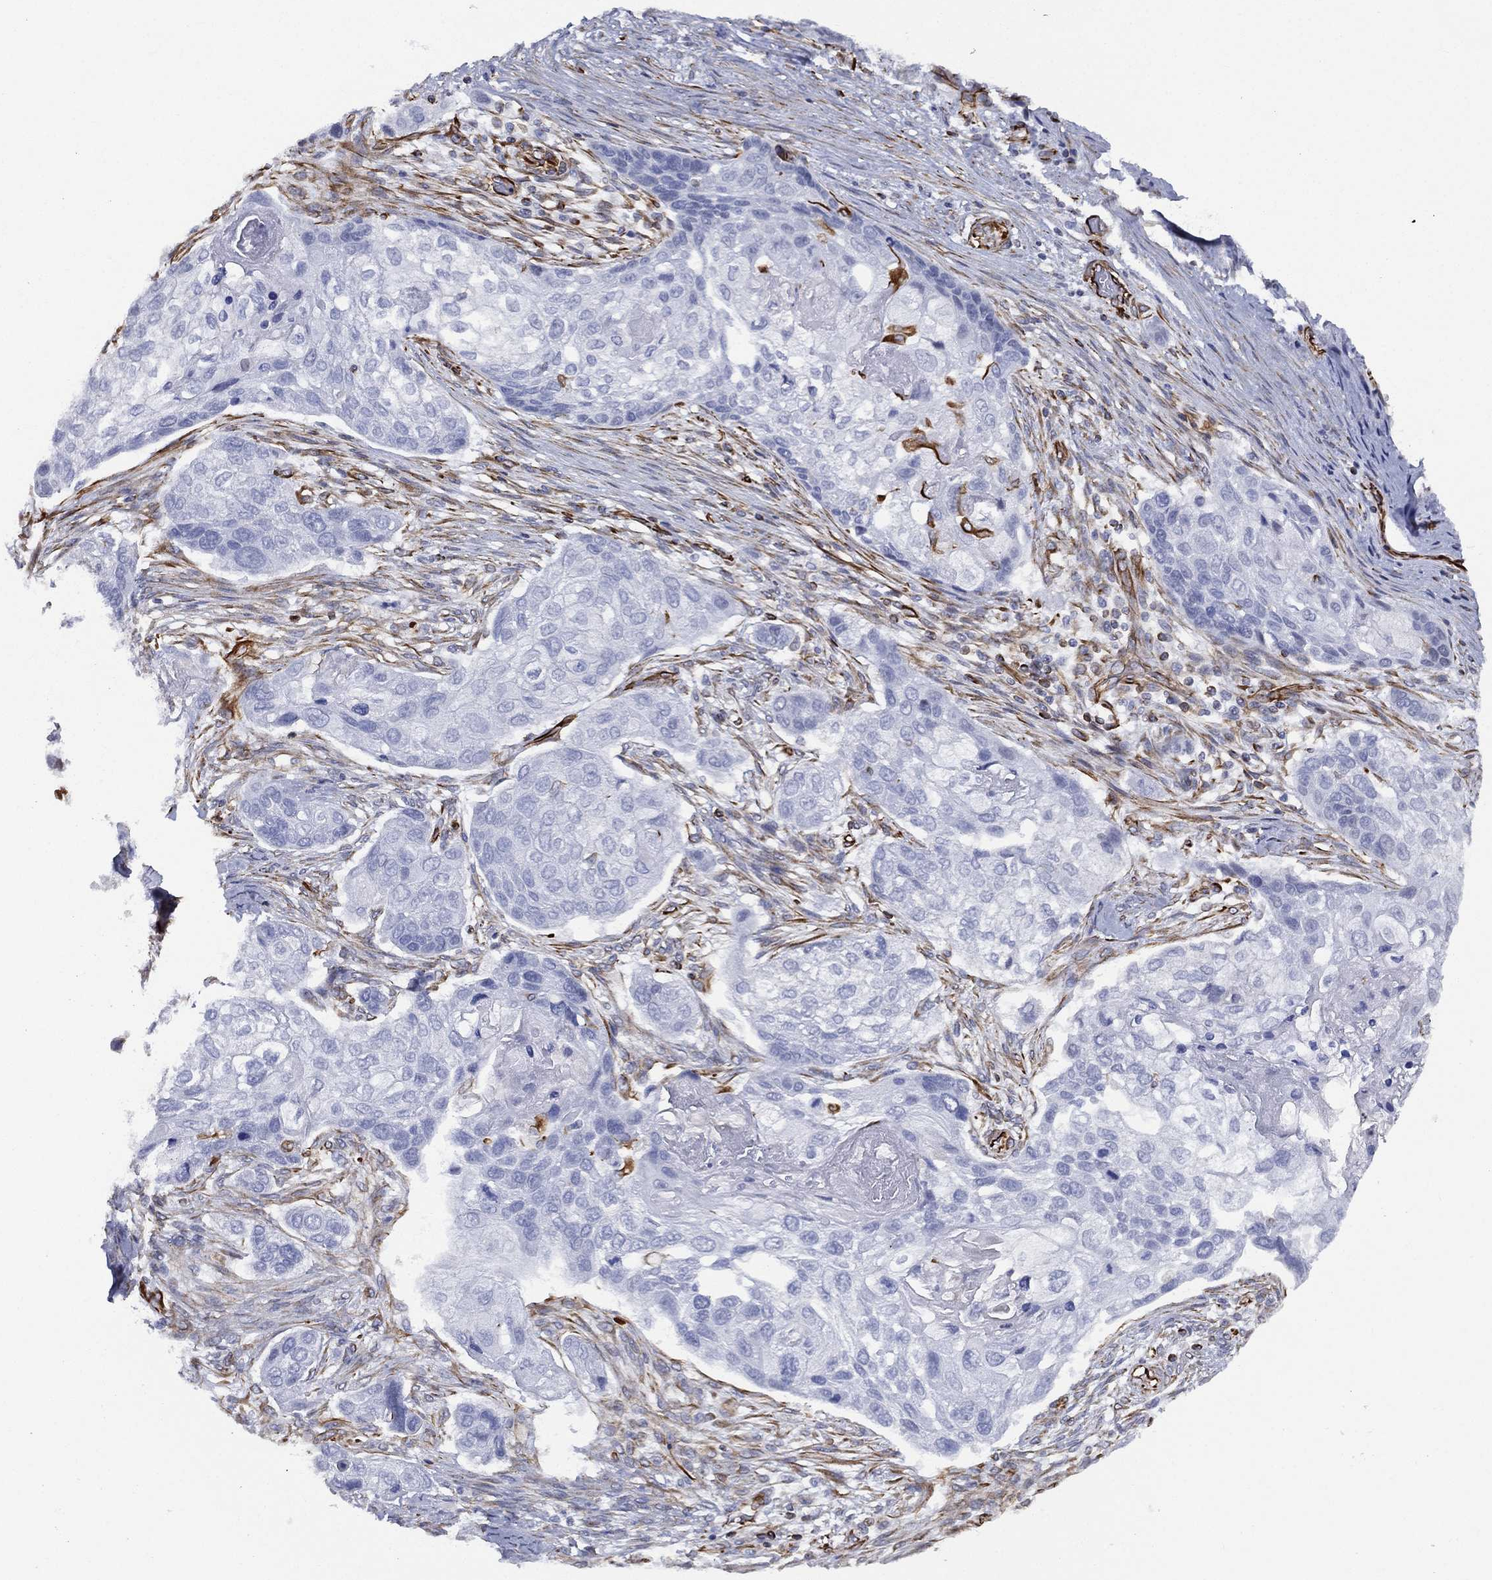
{"staining": {"intensity": "negative", "quantity": "none", "location": "none"}, "tissue": "lung cancer", "cell_type": "Tumor cells", "image_type": "cancer", "snomed": [{"axis": "morphology", "description": "Normal tissue, NOS"}, {"axis": "morphology", "description": "Squamous cell carcinoma, NOS"}, {"axis": "topography", "description": "Bronchus"}, {"axis": "topography", "description": "Lung"}], "caption": "High power microscopy photomicrograph of an immunohistochemistry (IHC) photomicrograph of squamous cell carcinoma (lung), revealing no significant positivity in tumor cells. The staining was performed using DAB (3,3'-diaminobenzidine) to visualize the protein expression in brown, while the nuclei were stained in blue with hematoxylin (Magnification: 20x).", "gene": "MAS1", "patient": {"sex": "male", "age": 69}}